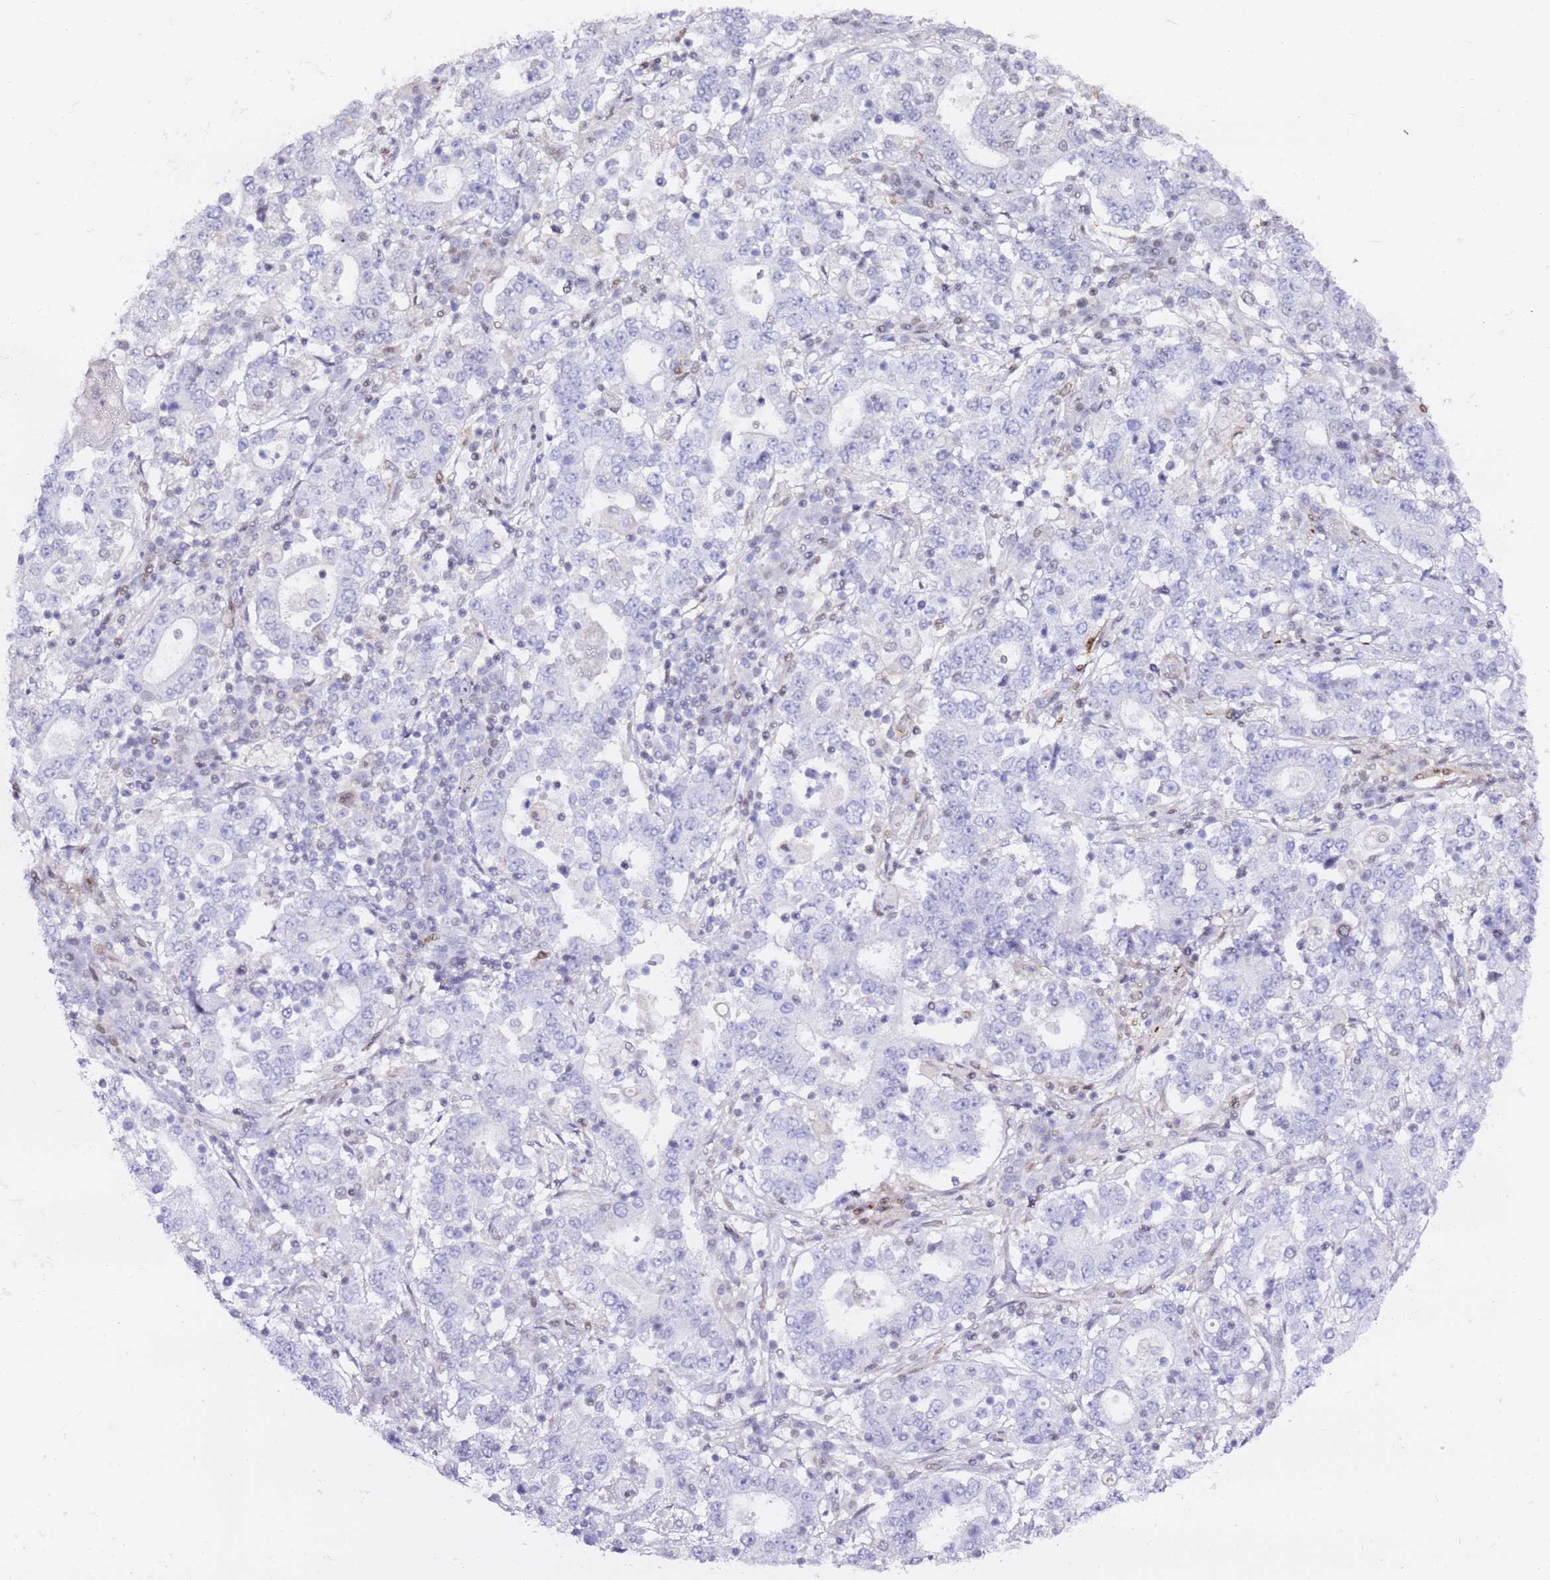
{"staining": {"intensity": "negative", "quantity": "none", "location": "none"}, "tissue": "stomach cancer", "cell_type": "Tumor cells", "image_type": "cancer", "snomed": [{"axis": "morphology", "description": "Adenocarcinoma, NOS"}, {"axis": "topography", "description": "Stomach"}], "caption": "Immunohistochemistry (IHC) of stomach cancer exhibits no expression in tumor cells. The staining was performed using DAB to visualize the protein expression in brown, while the nuclei were stained in blue with hematoxylin (Magnification: 20x).", "gene": "GBP2", "patient": {"sex": "male", "age": 59}}